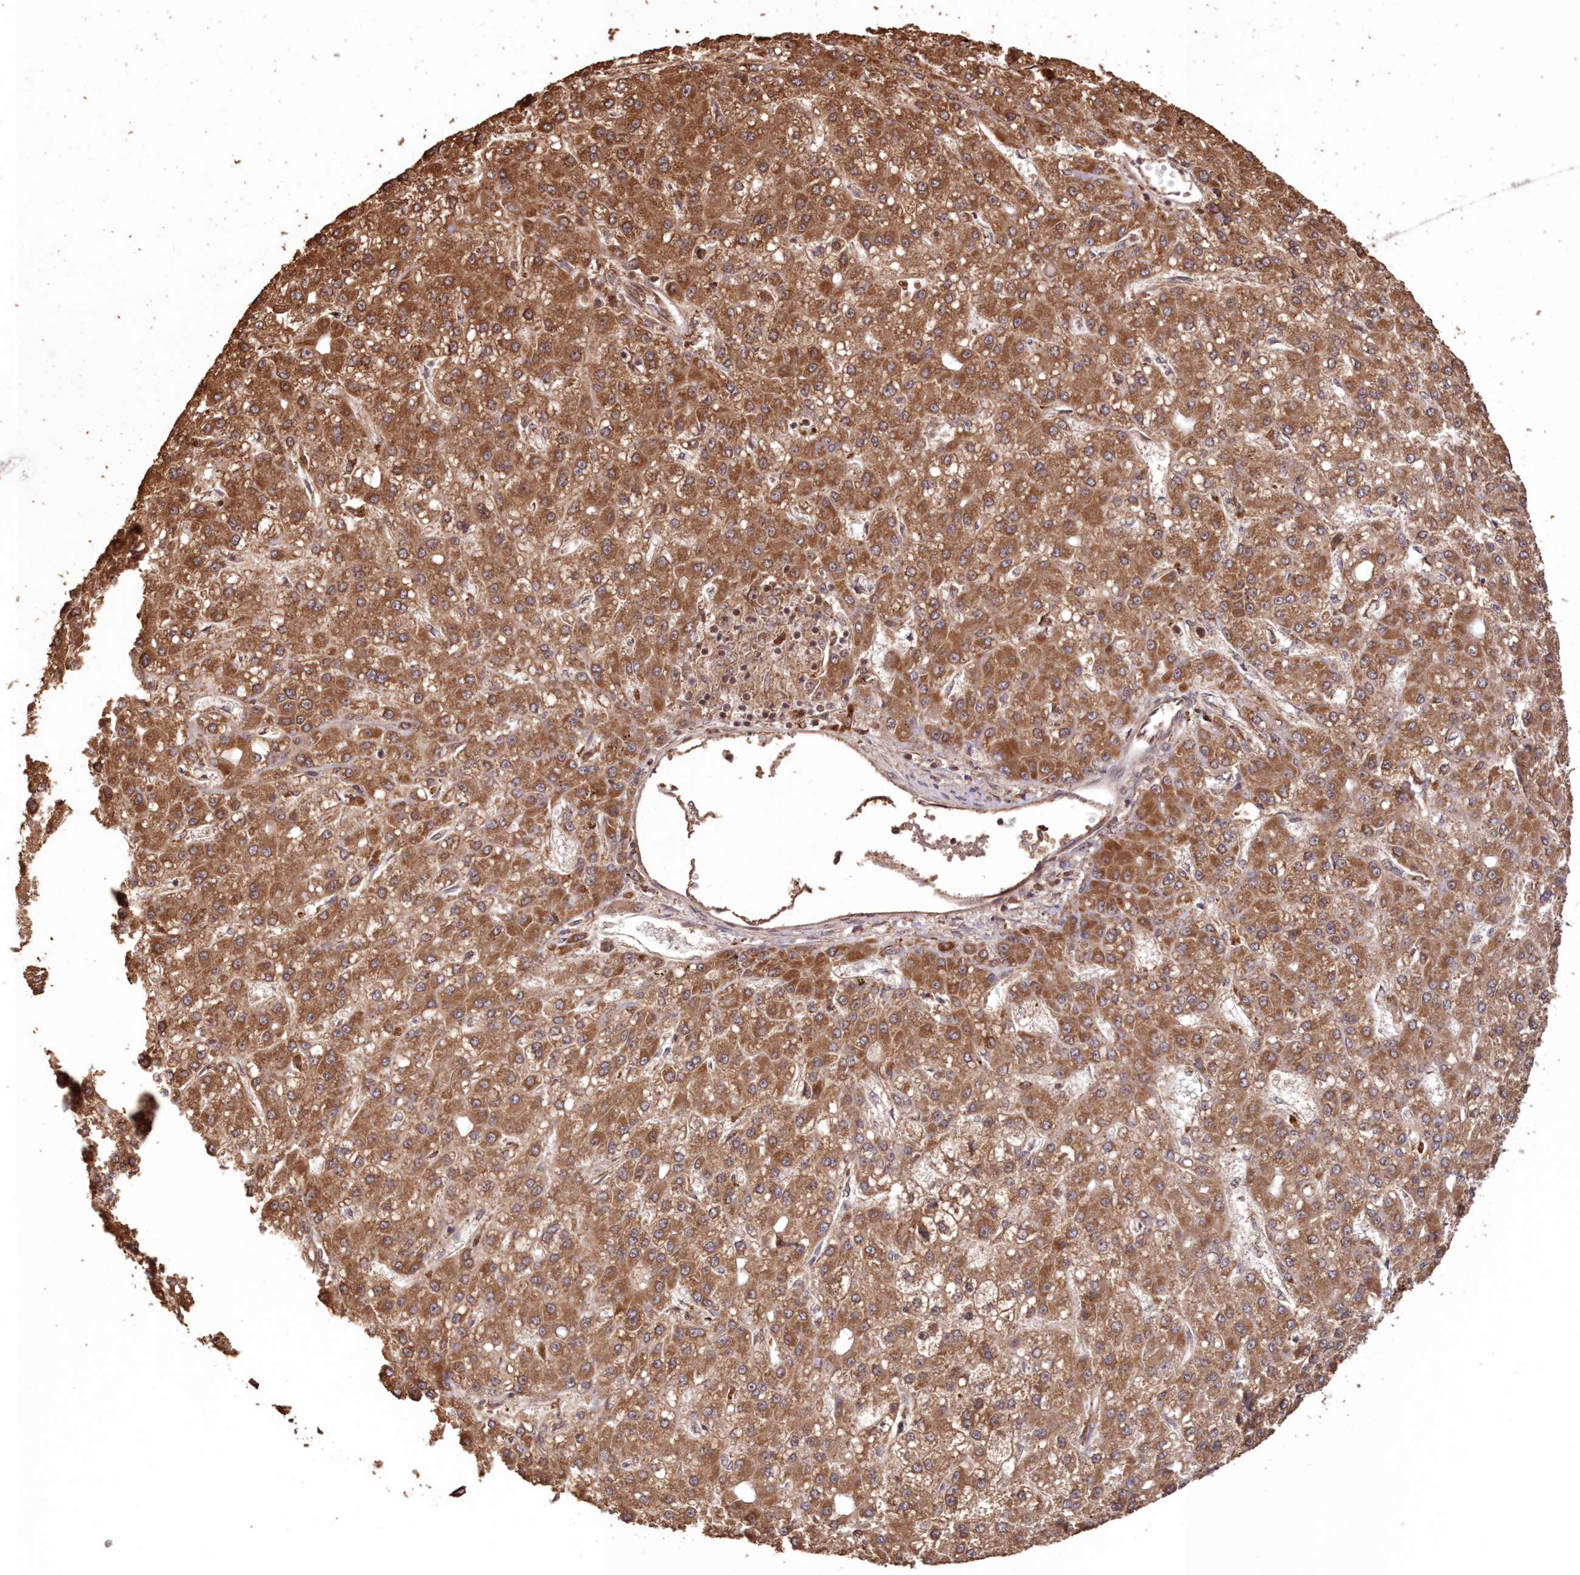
{"staining": {"intensity": "strong", "quantity": ">75%", "location": "cytoplasmic/membranous"}, "tissue": "liver cancer", "cell_type": "Tumor cells", "image_type": "cancer", "snomed": [{"axis": "morphology", "description": "Carcinoma, Hepatocellular, NOS"}, {"axis": "topography", "description": "Liver"}], "caption": "Immunohistochemical staining of hepatocellular carcinoma (liver) exhibits high levels of strong cytoplasmic/membranous protein positivity in about >75% of tumor cells.", "gene": "PCBP1", "patient": {"sex": "male", "age": 67}}